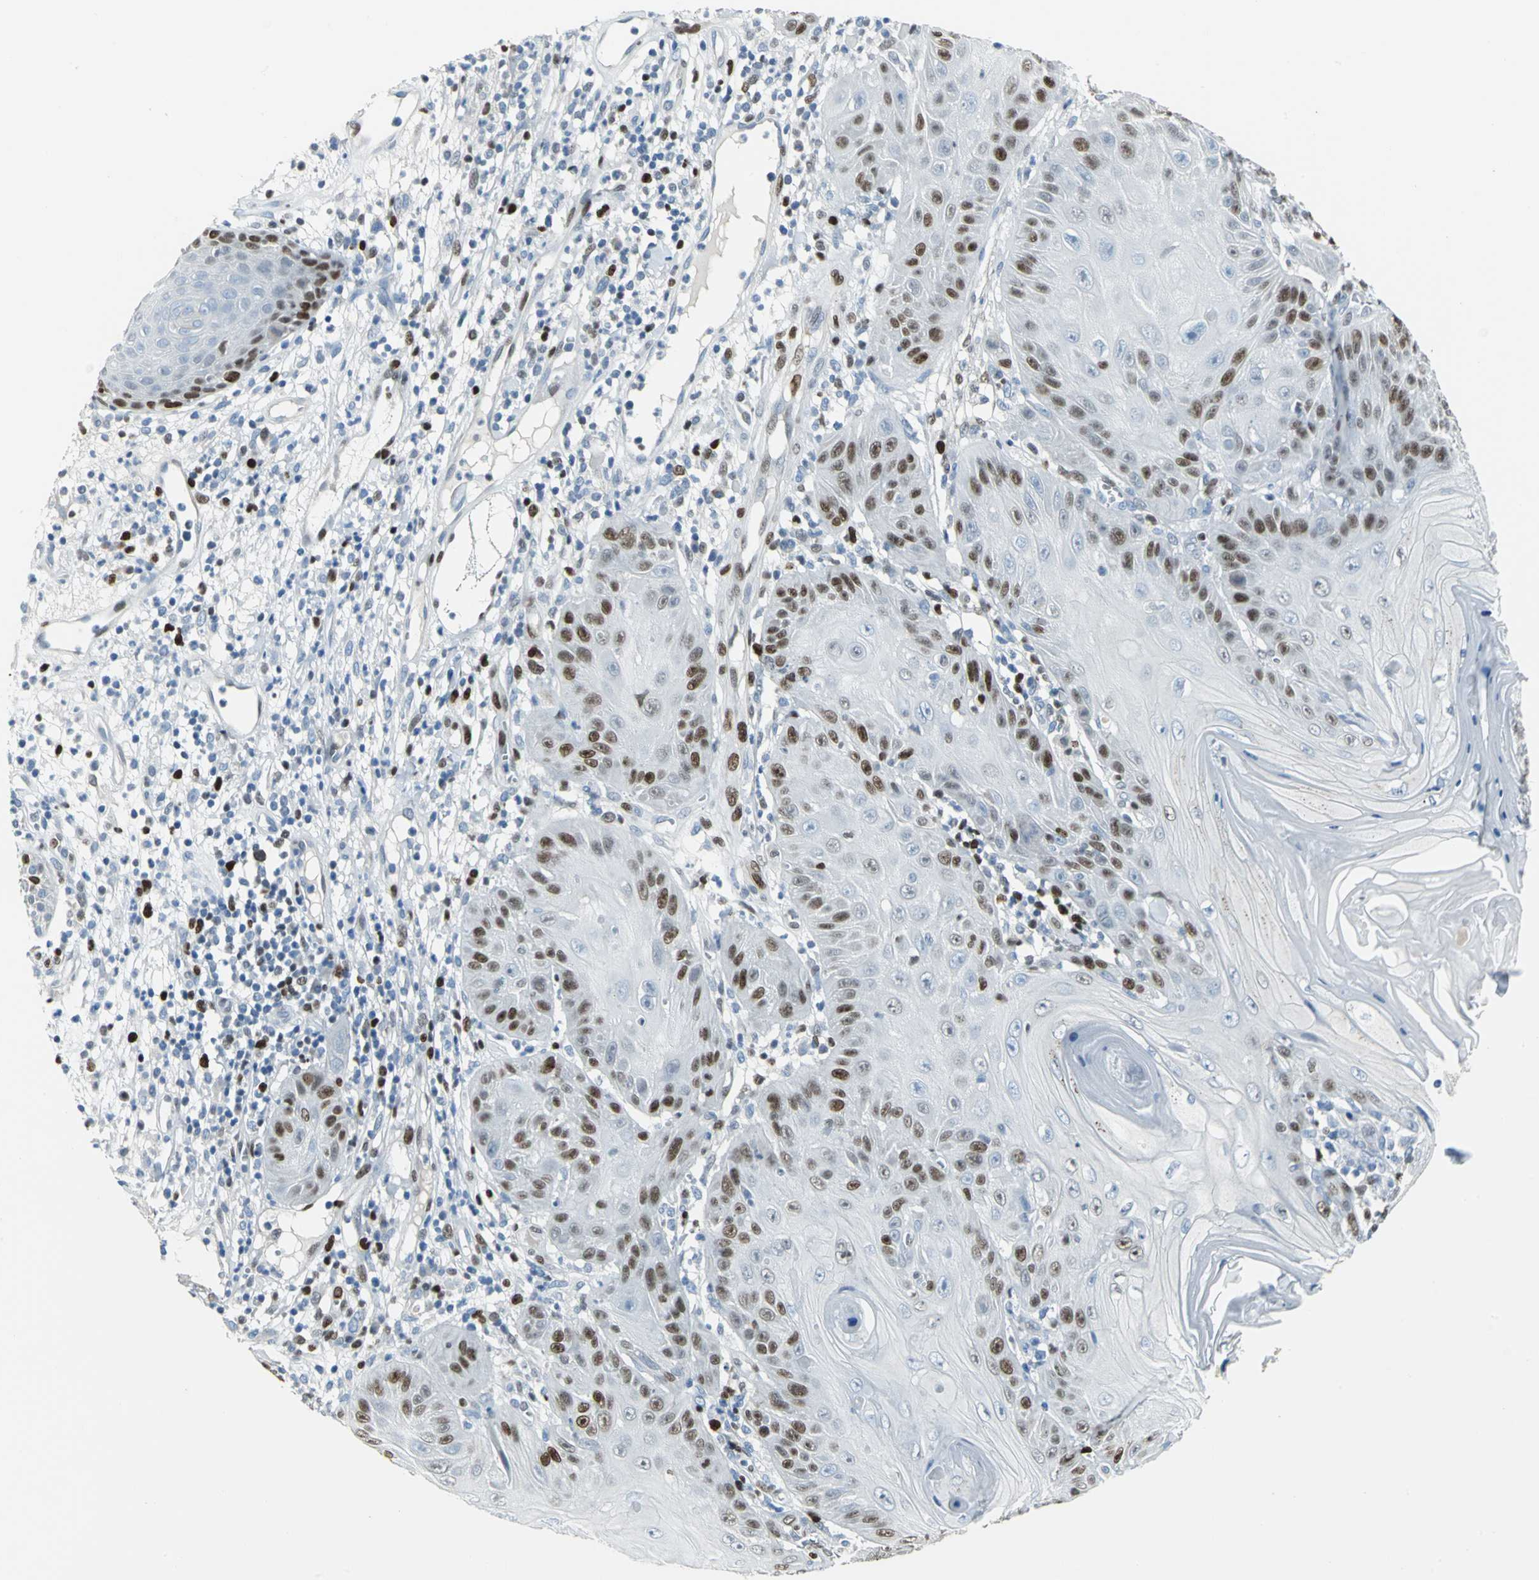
{"staining": {"intensity": "moderate", "quantity": "25%-75%", "location": "nuclear"}, "tissue": "skin cancer", "cell_type": "Tumor cells", "image_type": "cancer", "snomed": [{"axis": "morphology", "description": "Squamous cell carcinoma, NOS"}, {"axis": "topography", "description": "Skin"}], "caption": "The immunohistochemical stain highlights moderate nuclear expression in tumor cells of skin squamous cell carcinoma tissue. The staining was performed using DAB, with brown indicating positive protein expression. Nuclei are stained blue with hematoxylin.", "gene": "MCM3", "patient": {"sex": "female", "age": 78}}